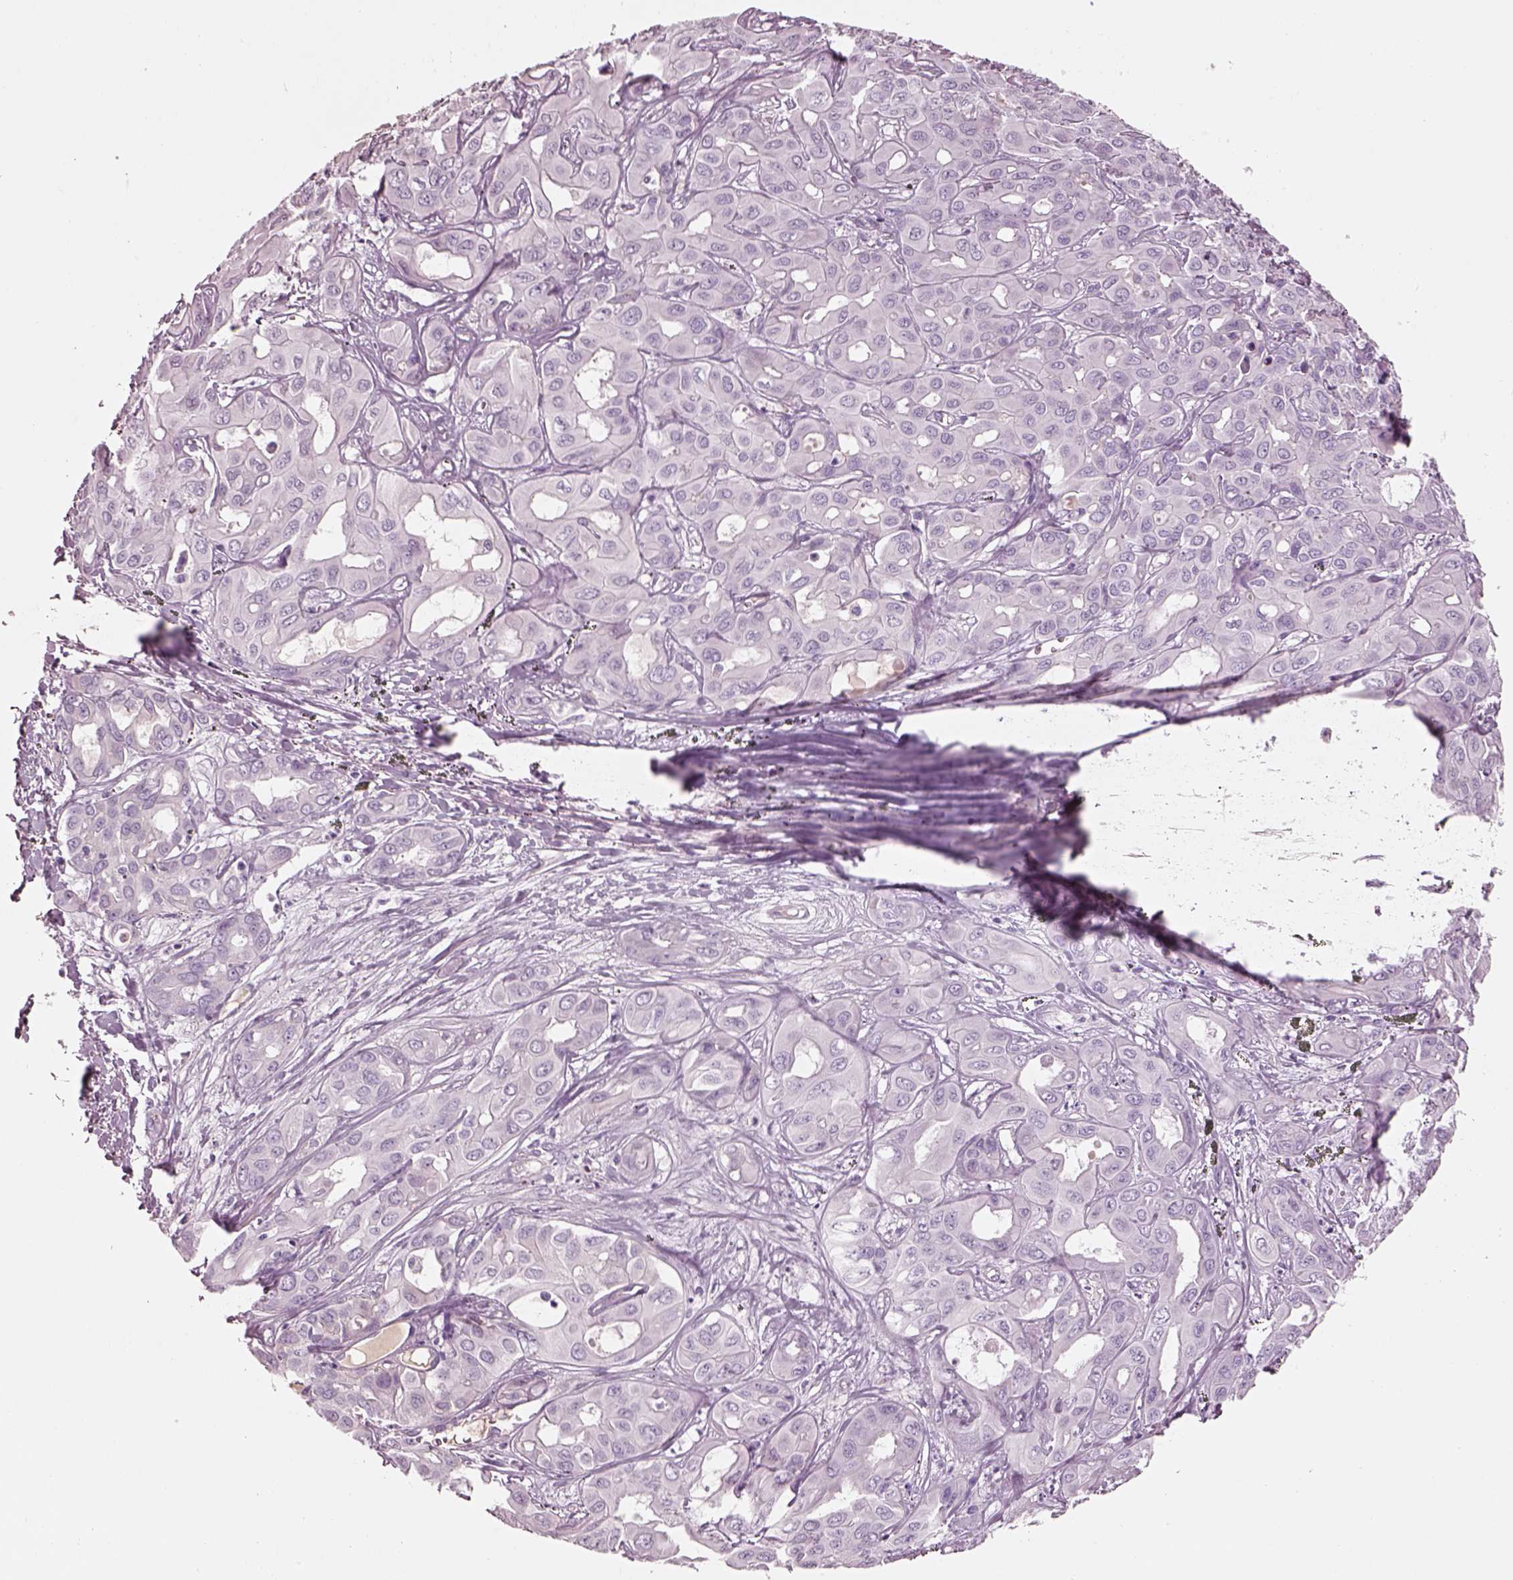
{"staining": {"intensity": "negative", "quantity": "none", "location": "none"}, "tissue": "liver cancer", "cell_type": "Tumor cells", "image_type": "cancer", "snomed": [{"axis": "morphology", "description": "Cholangiocarcinoma"}, {"axis": "topography", "description": "Liver"}], "caption": "Protein analysis of liver cholangiocarcinoma demonstrates no significant staining in tumor cells.", "gene": "IGLL1", "patient": {"sex": "female", "age": 60}}